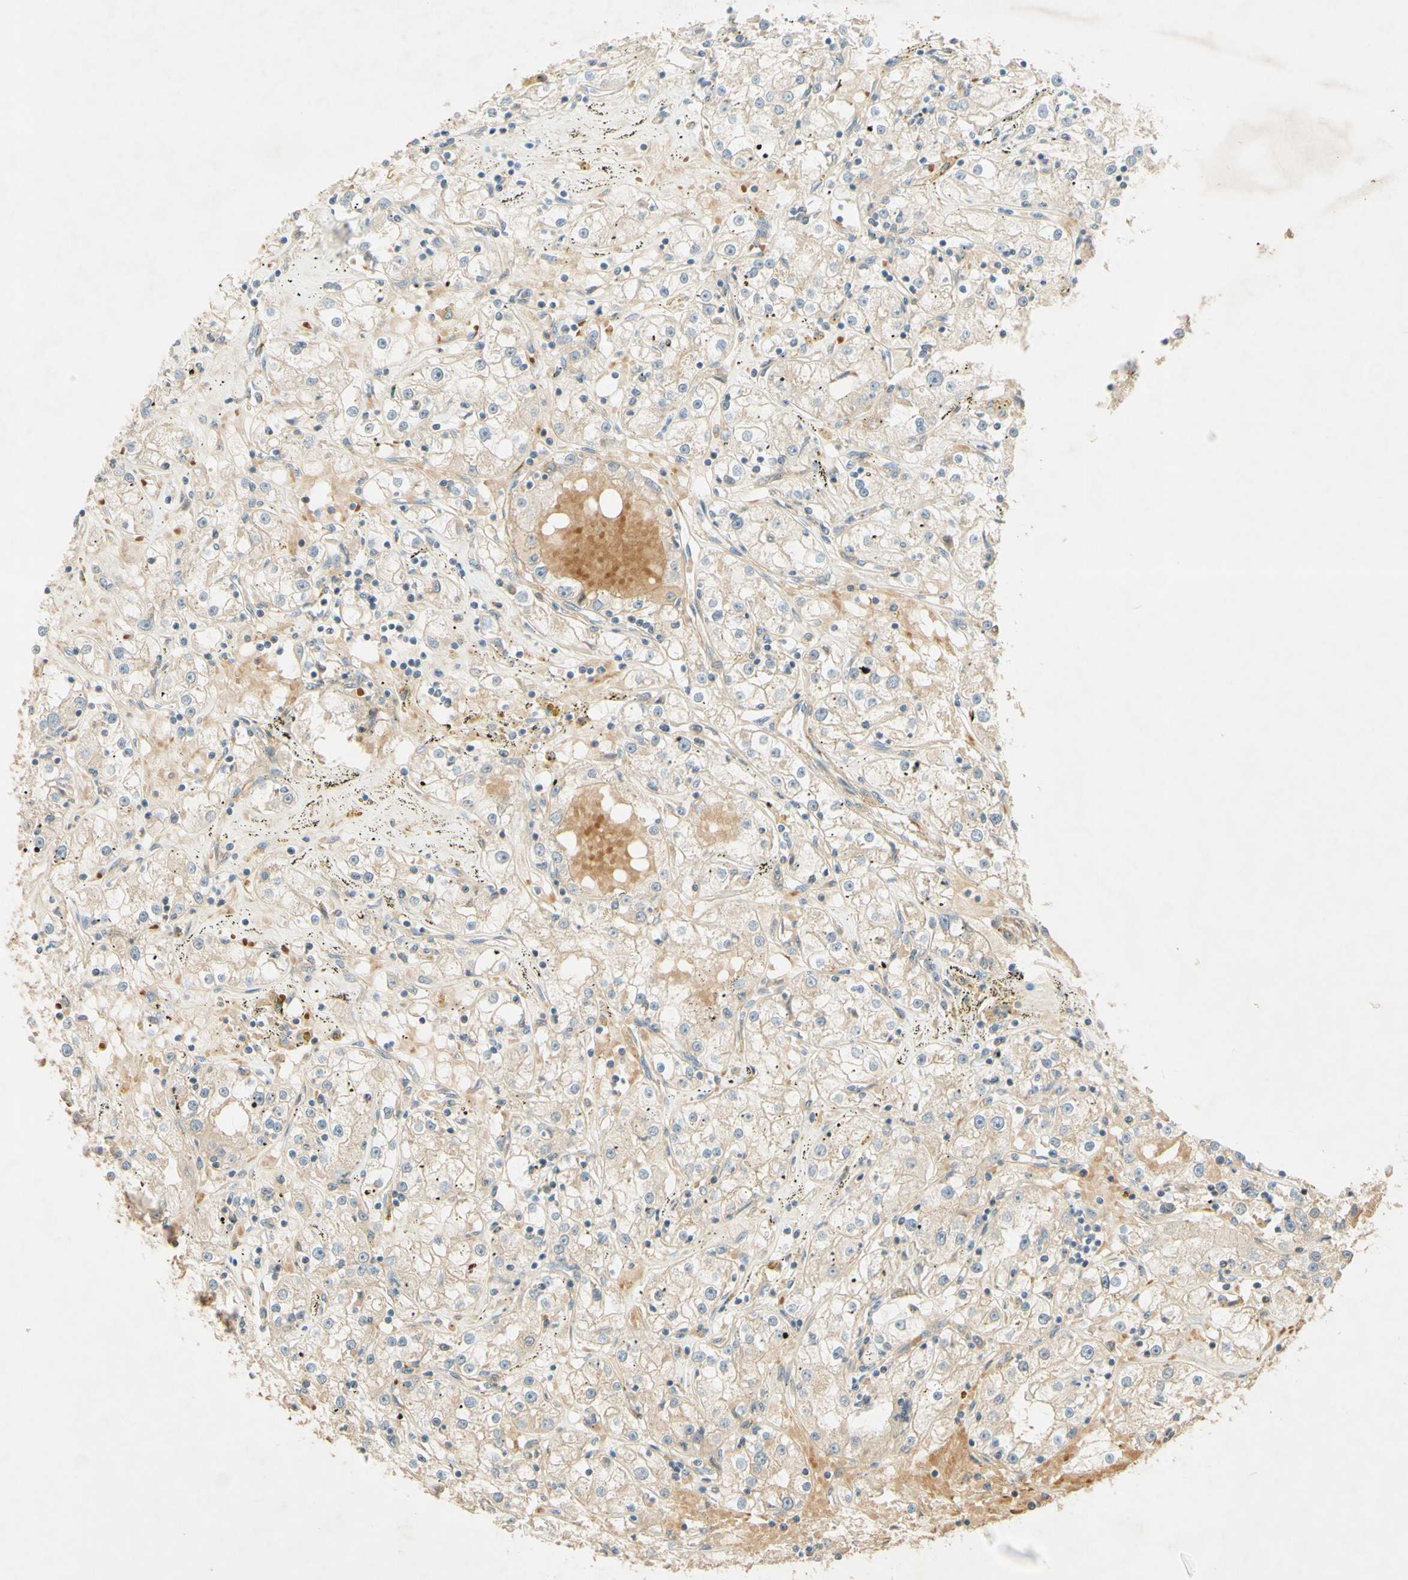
{"staining": {"intensity": "weak", "quantity": ">75%", "location": "cytoplasmic/membranous"}, "tissue": "renal cancer", "cell_type": "Tumor cells", "image_type": "cancer", "snomed": [{"axis": "morphology", "description": "Adenocarcinoma, NOS"}, {"axis": "topography", "description": "Kidney"}], "caption": "The image demonstrates staining of renal adenocarcinoma, revealing weak cytoplasmic/membranous protein staining (brown color) within tumor cells.", "gene": "ADAM17", "patient": {"sex": "male", "age": 56}}